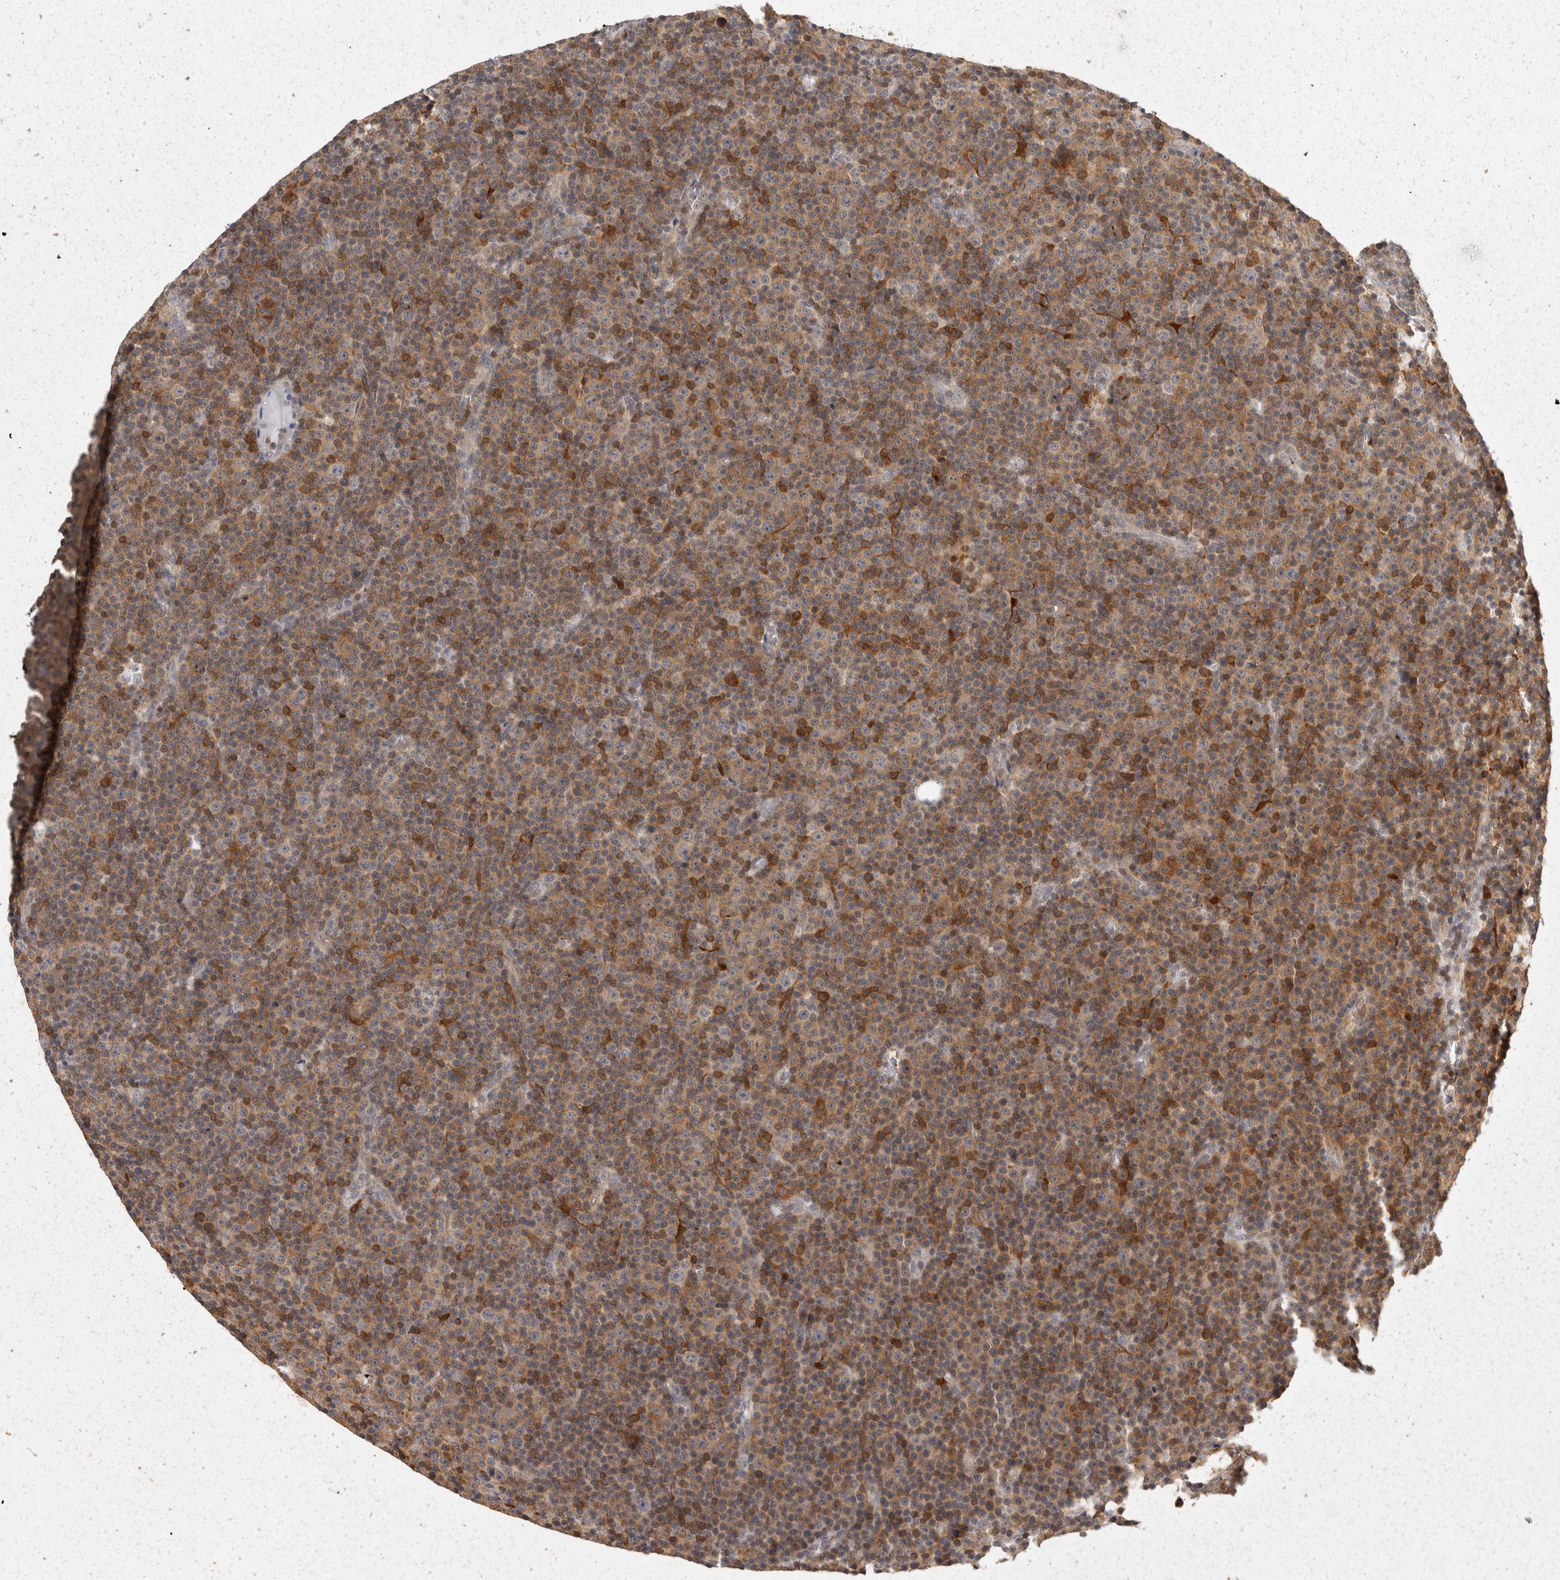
{"staining": {"intensity": "moderate", "quantity": "25%-75%", "location": "cytoplasmic/membranous"}, "tissue": "lymphoma", "cell_type": "Tumor cells", "image_type": "cancer", "snomed": [{"axis": "morphology", "description": "Malignant lymphoma, non-Hodgkin's type, Low grade"}, {"axis": "topography", "description": "Lymph node"}], "caption": "Immunohistochemical staining of human low-grade malignant lymphoma, non-Hodgkin's type reveals medium levels of moderate cytoplasmic/membranous positivity in about 25%-75% of tumor cells. (DAB IHC, brown staining for protein, blue staining for nuclei).", "gene": "ACAT2", "patient": {"sex": "female", "age": 67}}